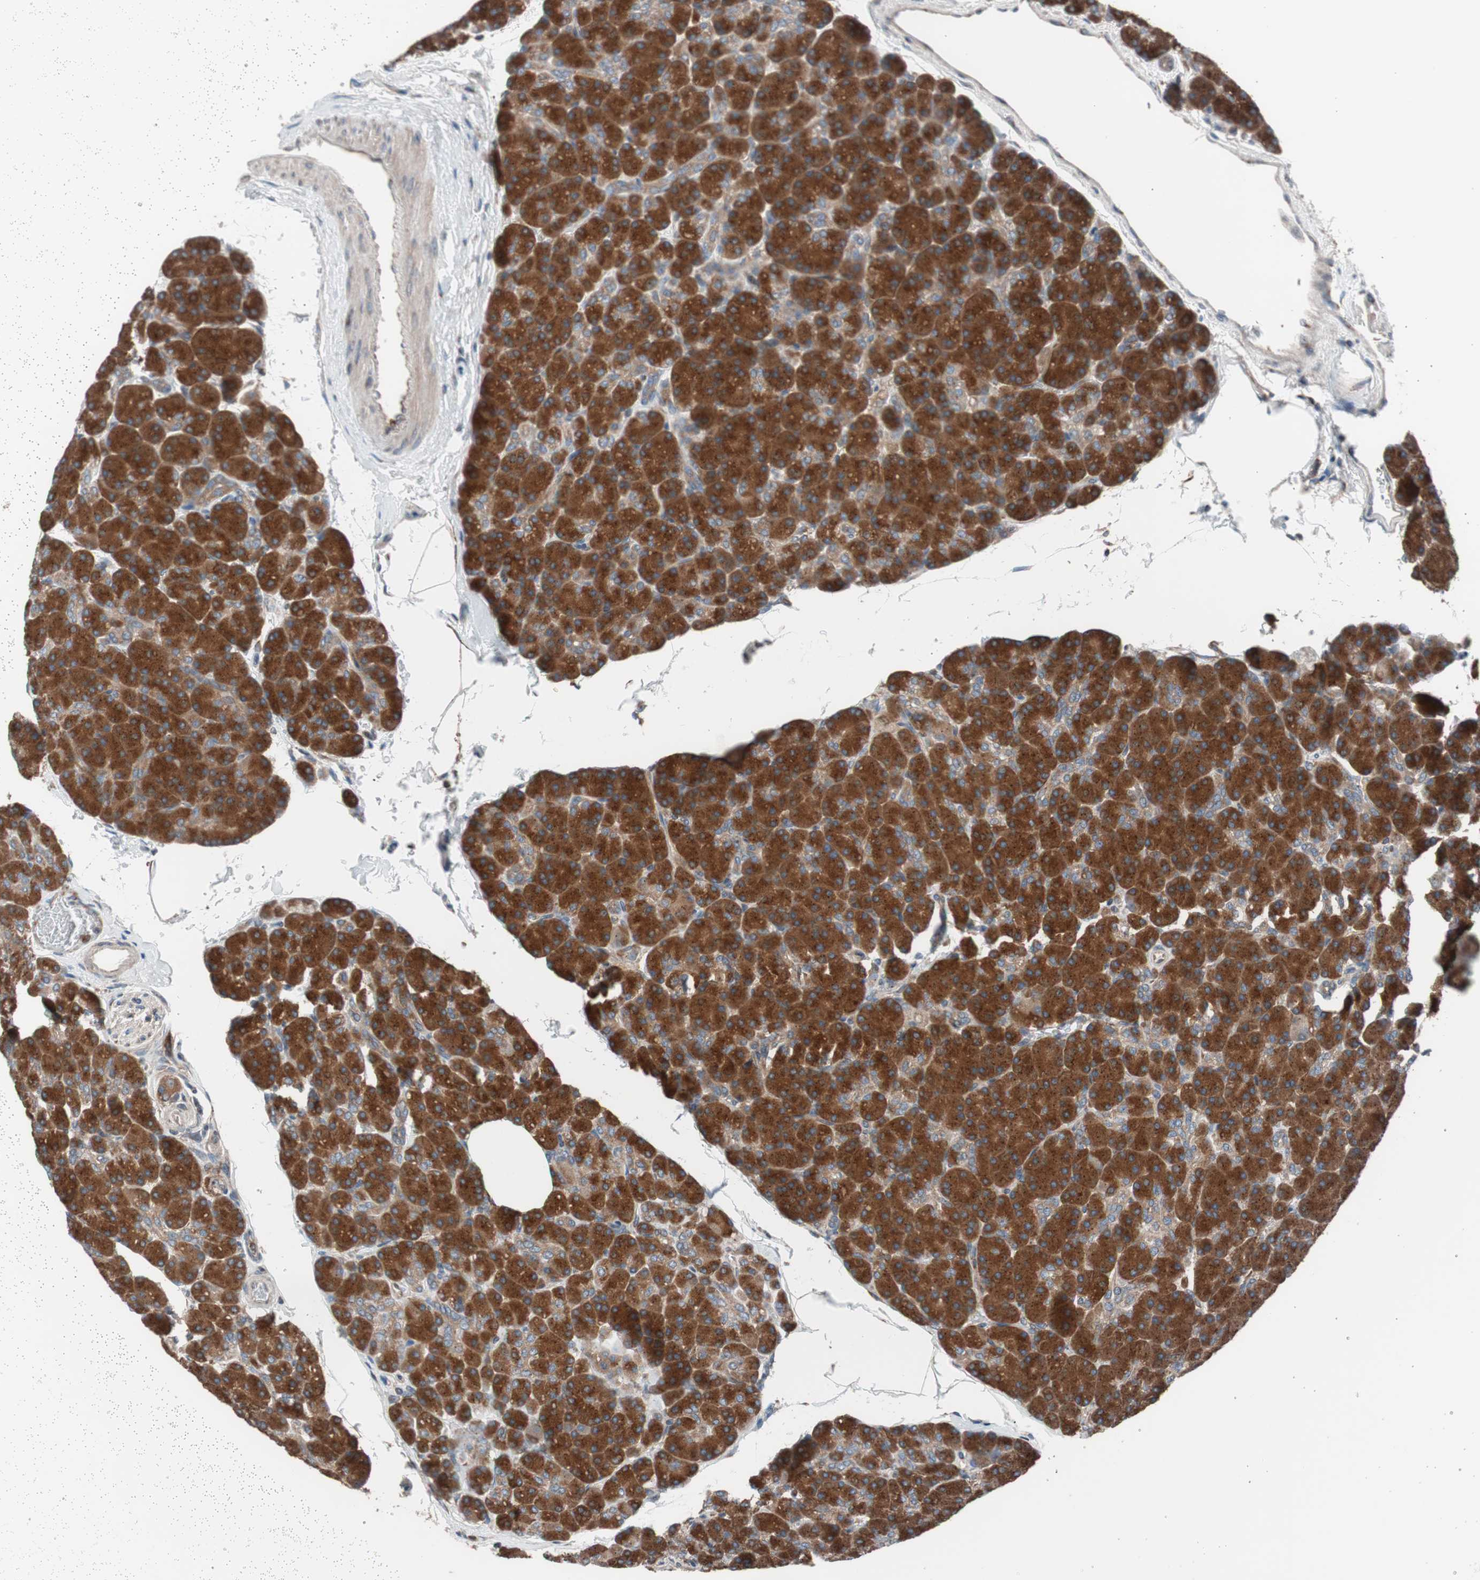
{"staining": {"intensity": "strong", "quantity": ">75%", "location": "cytoplasmic/membranous"}, "tissue": "pancreas", "cell_type": "Exocrine glandular cells", "image_type": "normal", "snomed": [{"axis": "morphology", "description": "Normal tissue, NOS"}, {"axis": "topography", "description": "Pancreas"}], "caption": "DAB (3,3'-diaminobenzidine) immunohistochemical staining of unremarkable human pancreas exhibits strong cytoplasmic/membranous protein positivity in about >75% of exocrine glandular cells. The protein is stained brown, and the nuclei are stained in blue (DAB IHC with brightfield microscopy, high magnification).", "gene": "SEC31A", "patient": {"sex": "female", "age": 43}}